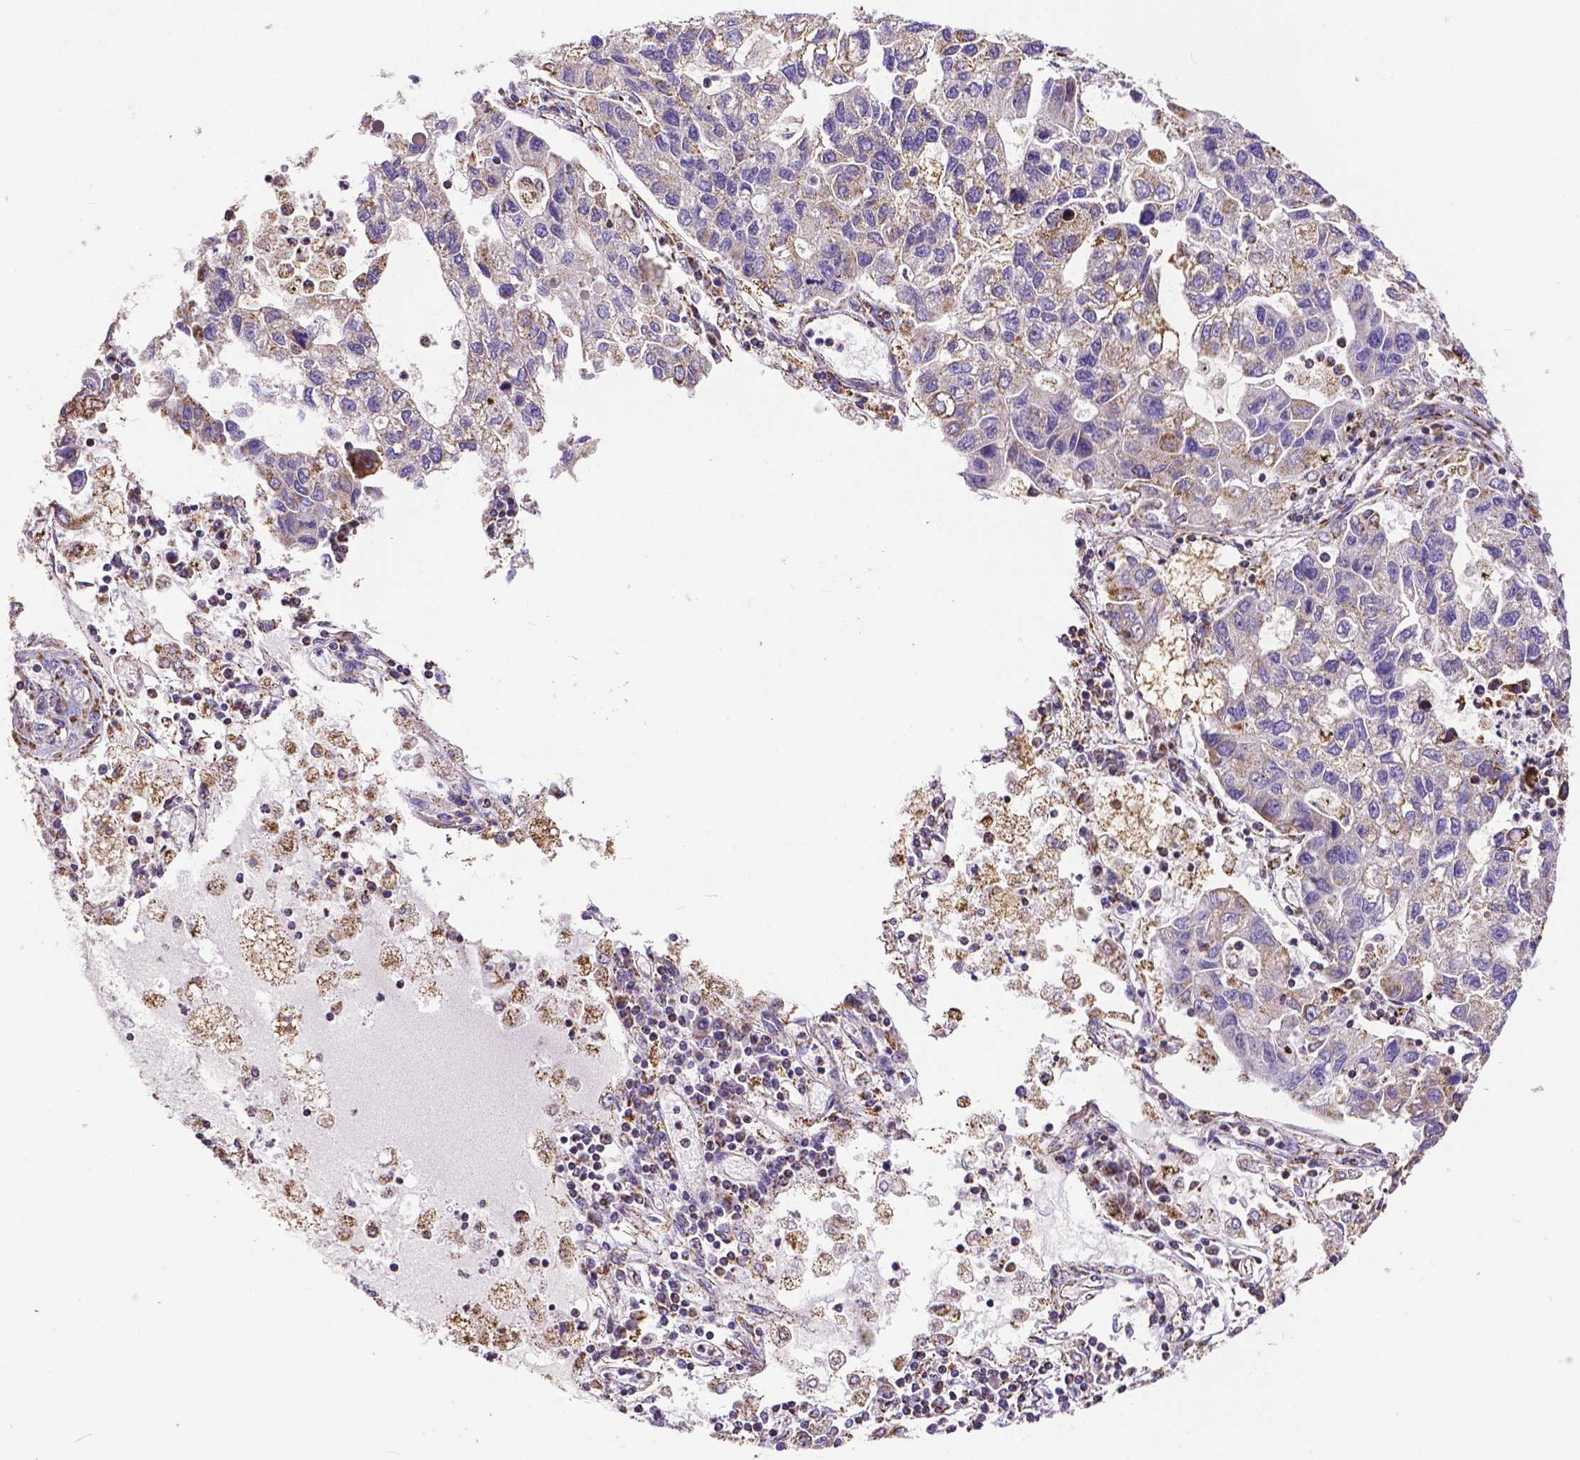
{"staining": {"intensity": "moderate", "quantity": "25%-75%", "location": "cytoplasmic/membranous"}, "tissue": "lung cancer", "cell_type": "Tumor cells", "image_type": "cancer", "snomed": [{"axis": "morphology", "description": "Adenocarcinoma, NOS"}, {"axis": "topography", "description": "Bronchus"}, {"axis": "topography", "description": "Lung"}], "caption": "Moderate cytoplasmic/membranous positivity is seen in about 25%-75% of tumor cells in lung cancer. (DAB = brown stain, brightfield microscopy at high magnification).", "gene": "MACC1", "patient": {"sex": "female", "age": 51}}